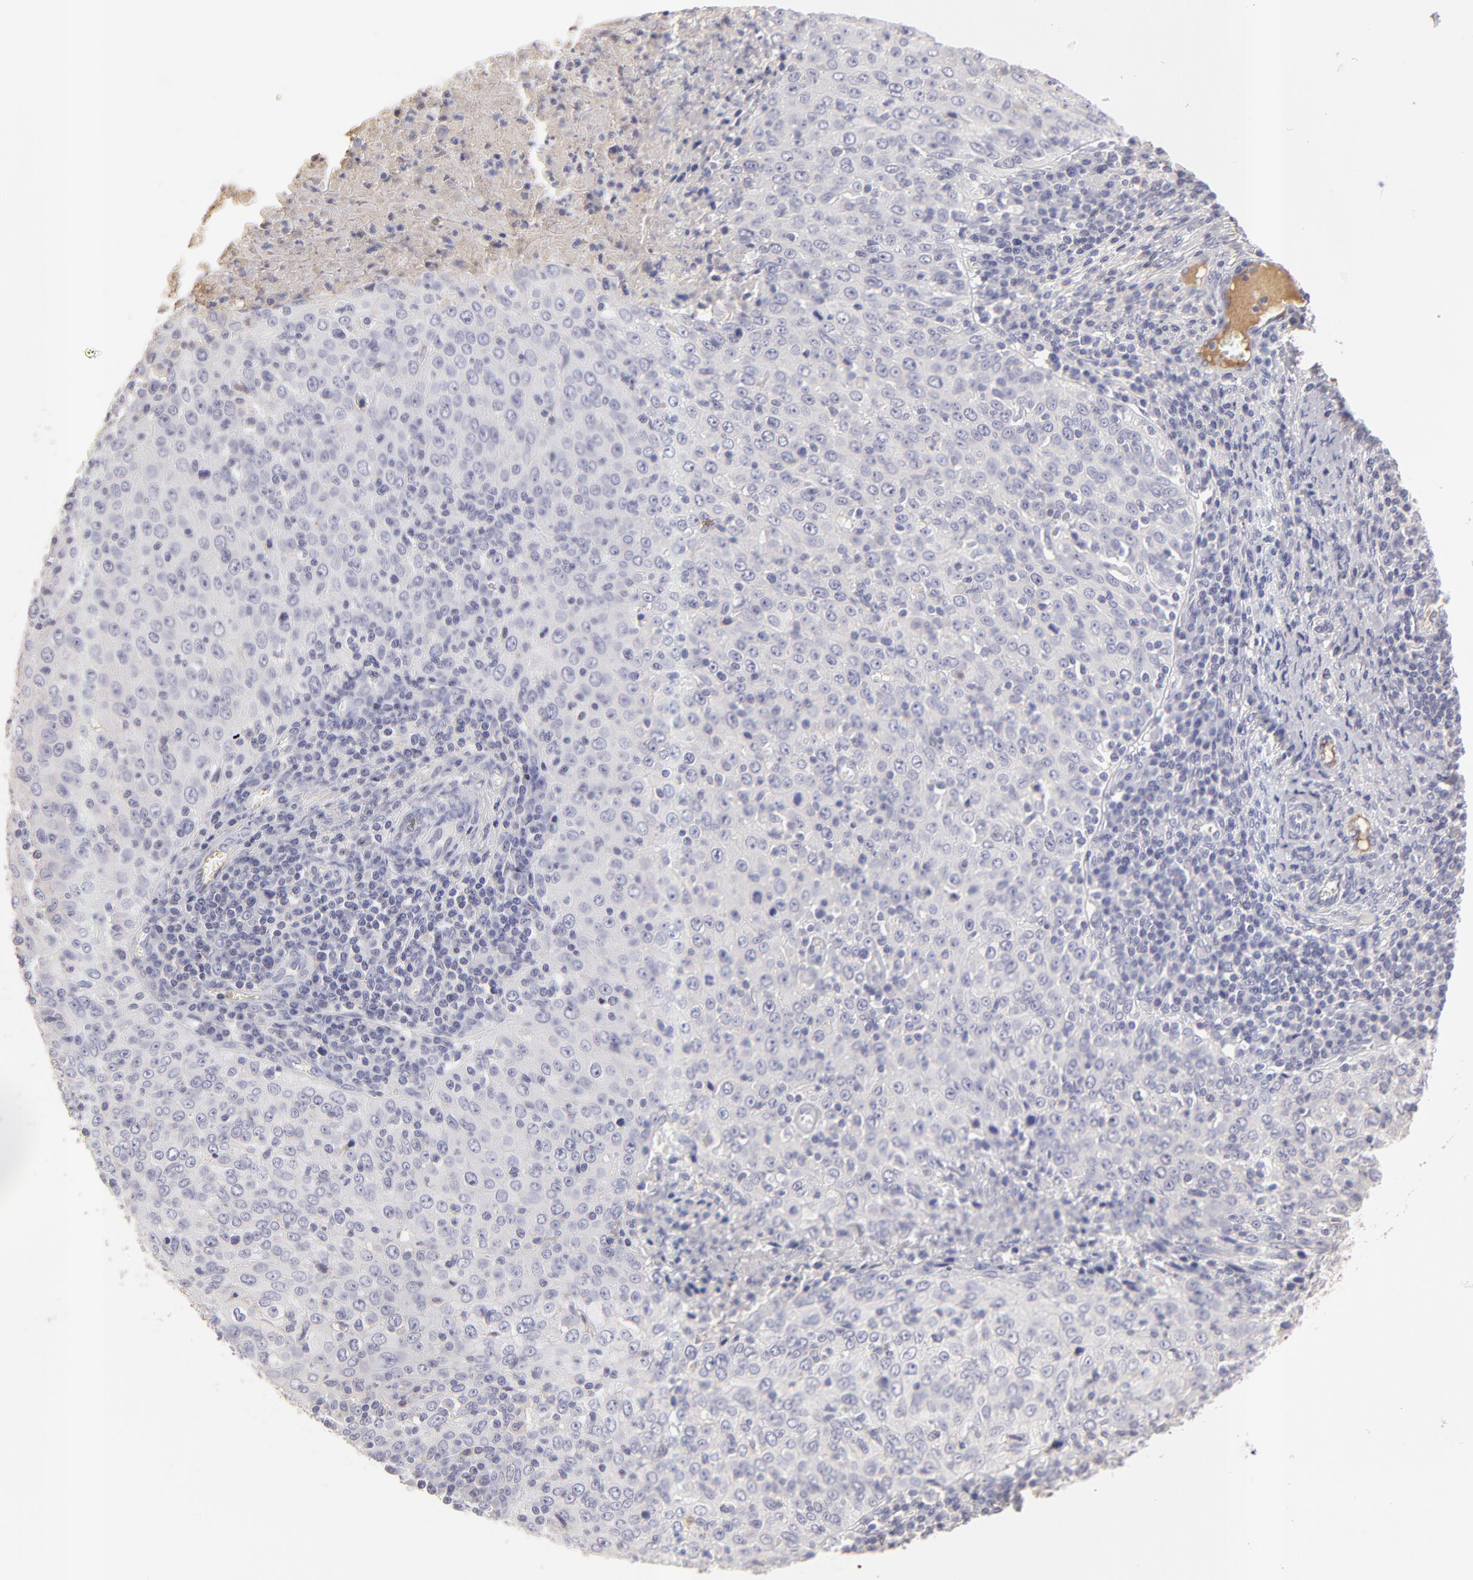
{"staining": {"intensity": "negative", "quantity": "none", "location": "none"}, "tissue": "cervical cancer", "cell_type": "Tumor cells", "image_type": "cancer", "snomed": [{"axis": "morphology", "description": "Squamous cell carcinoma, NOS"}, {"axis": "topography", "description": "Cervix"}], "caption": "Photomicrograph shows no protein expression in tumor cells of cervical cancer tissue. (DAB (3,3'-diaminobenzidine) immunohistochemistry, high magnification).", "gene": "ABCC4", "patient": {"sex": "female", "age": 27}}